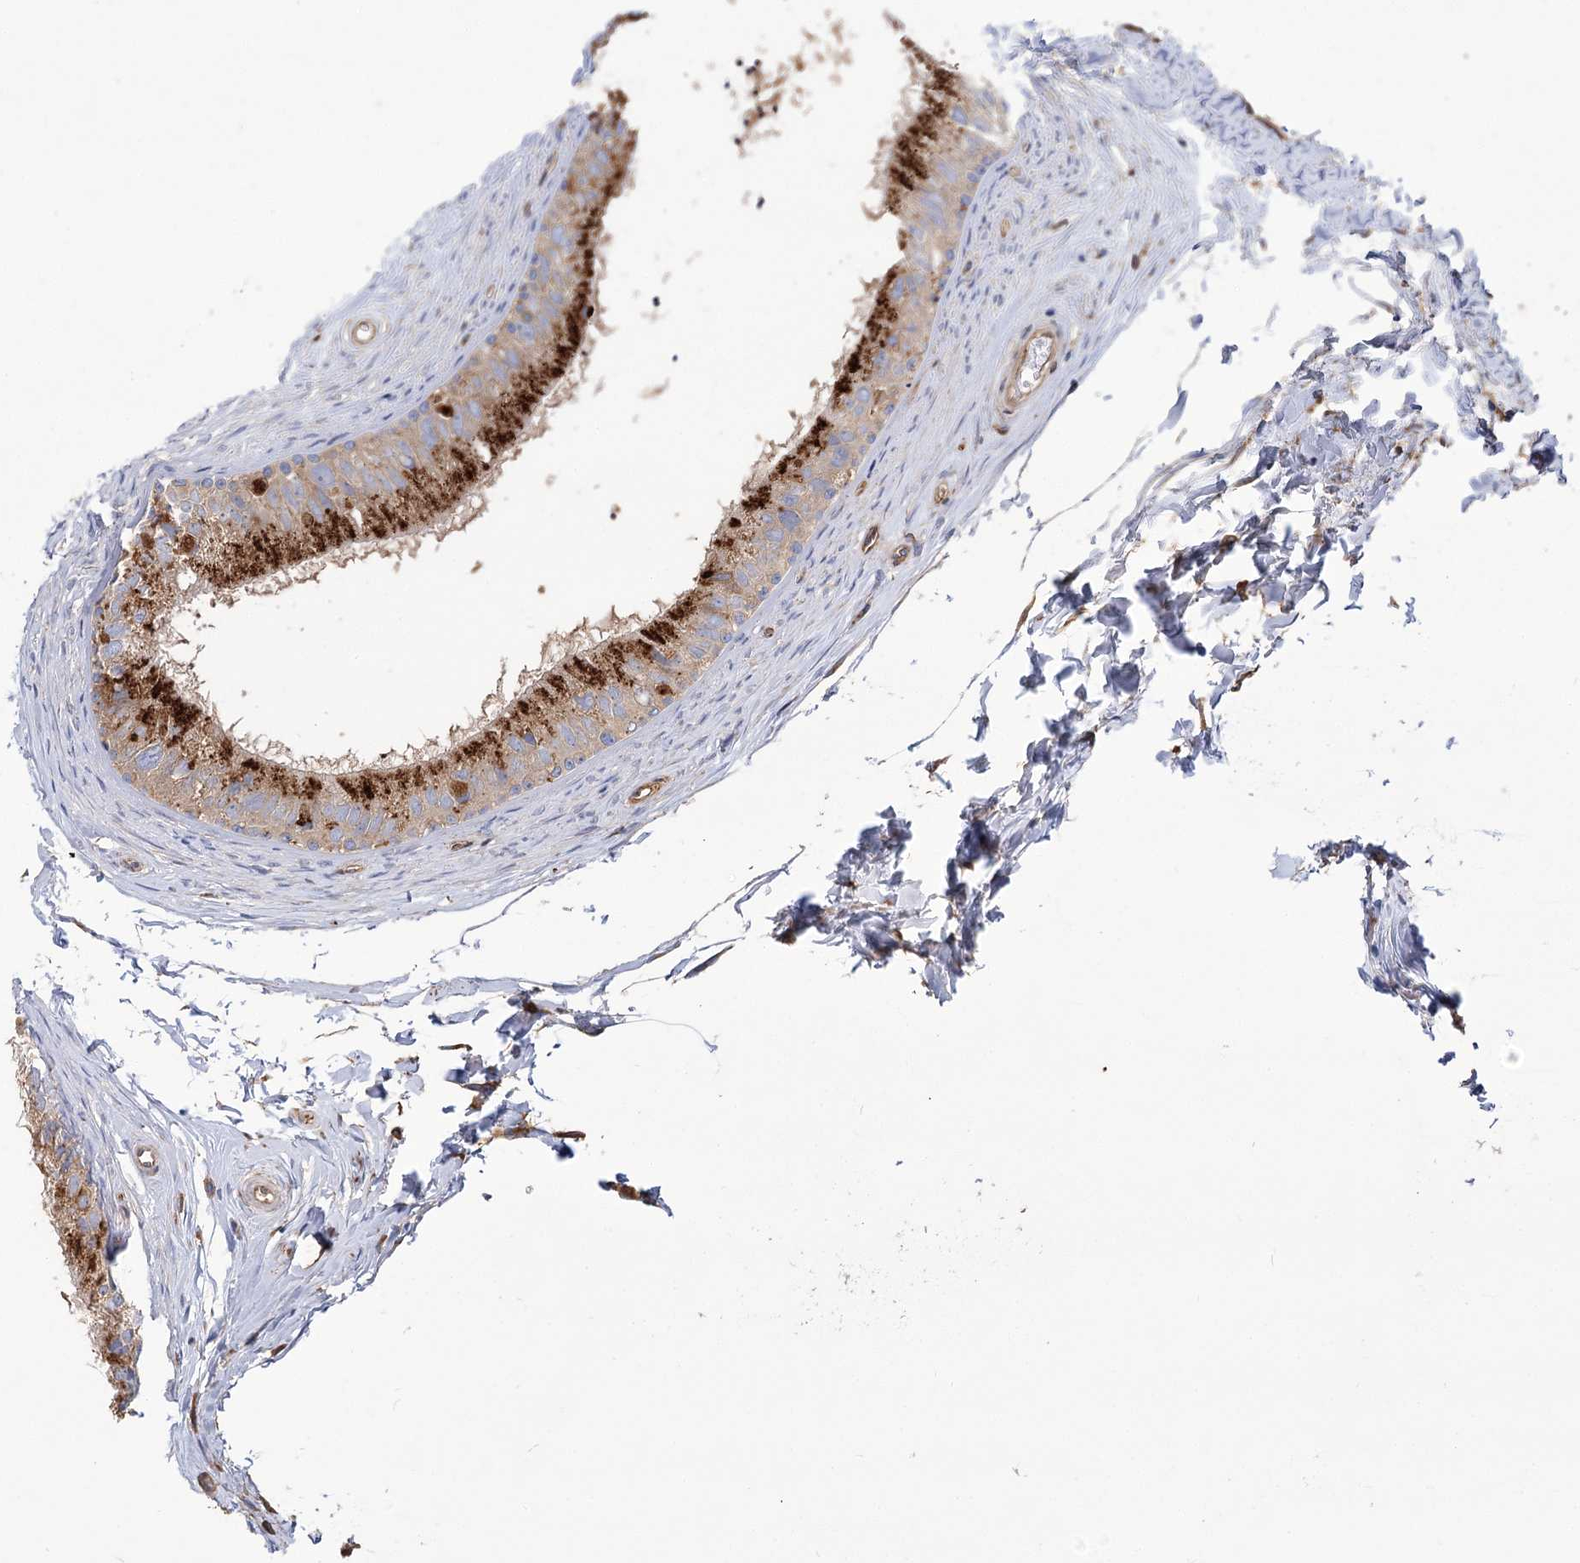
{"staining": {"intensity": "strong", "quantity": "25%-75%", "location": "cytoplasmic/membranous"}, "tissue": "epididymis", "cell_type": "Glandular cells", "image_type": "normal", "snomed": [{"axis": "morphology", "description": "Normal tissue, NOS"}, {"axis": "topography", "description": "Epididymis"}], "caption": "Unremarkable epididymis was stained to show a protein in brown. There is high levels of strong cytoplasmic/membranous expression in about 25%-75% of glandular cells. The staining is performed using DAB (3,3'-diaminobenzidine) brown chromogen to label protein expression. The nuclei are counter-stained blue using hematoxylin.", "gene": "GUSB", "patient": {"sex": "male", "age": 56}}